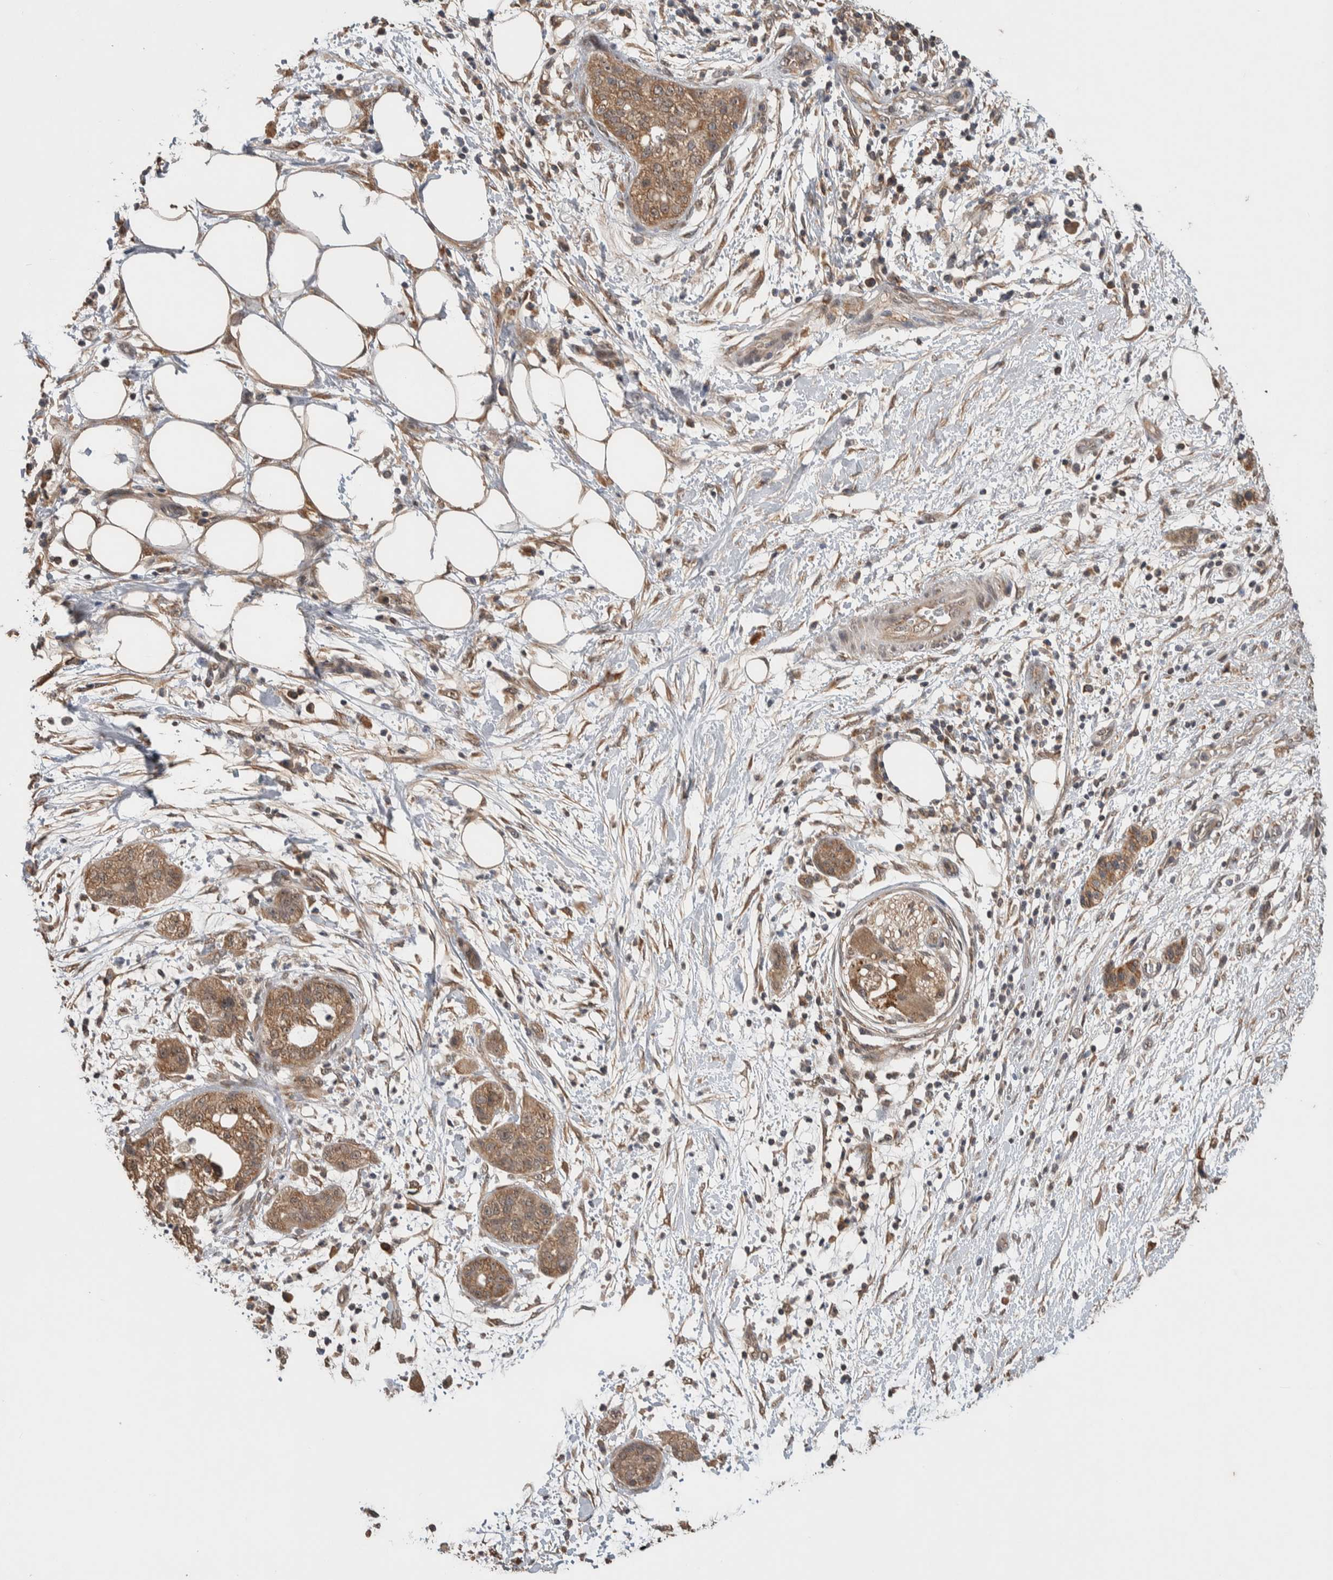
{"staining": {"intensity": "moderate", "quantity": ">75%", "location": "cytoplasmic/membranous"}, "tissue": "pancreatic cancer", "cell_type": "Tumor cells", "image_type": "cancer", "snomed": [{"axis": "morphology", "description": "Adenocarcinoma, NOS"}, {"axis": "topography", "description": "Pancreas"}], "caption": "The micrograph demonstrates staining of pancreatic cancer, revealing moderate cytoplasmic/membranous protein expression (brown color) within tumor cells. The staining was performed using DAB (3,3'-diaminobenzidine) to visualize the protein expression in brown, while the nuclei were stained in blue with hematoxylin (Magnification: 20x).", "gene": "DVL2", "patient": {"sex": "female", "age": 78}}